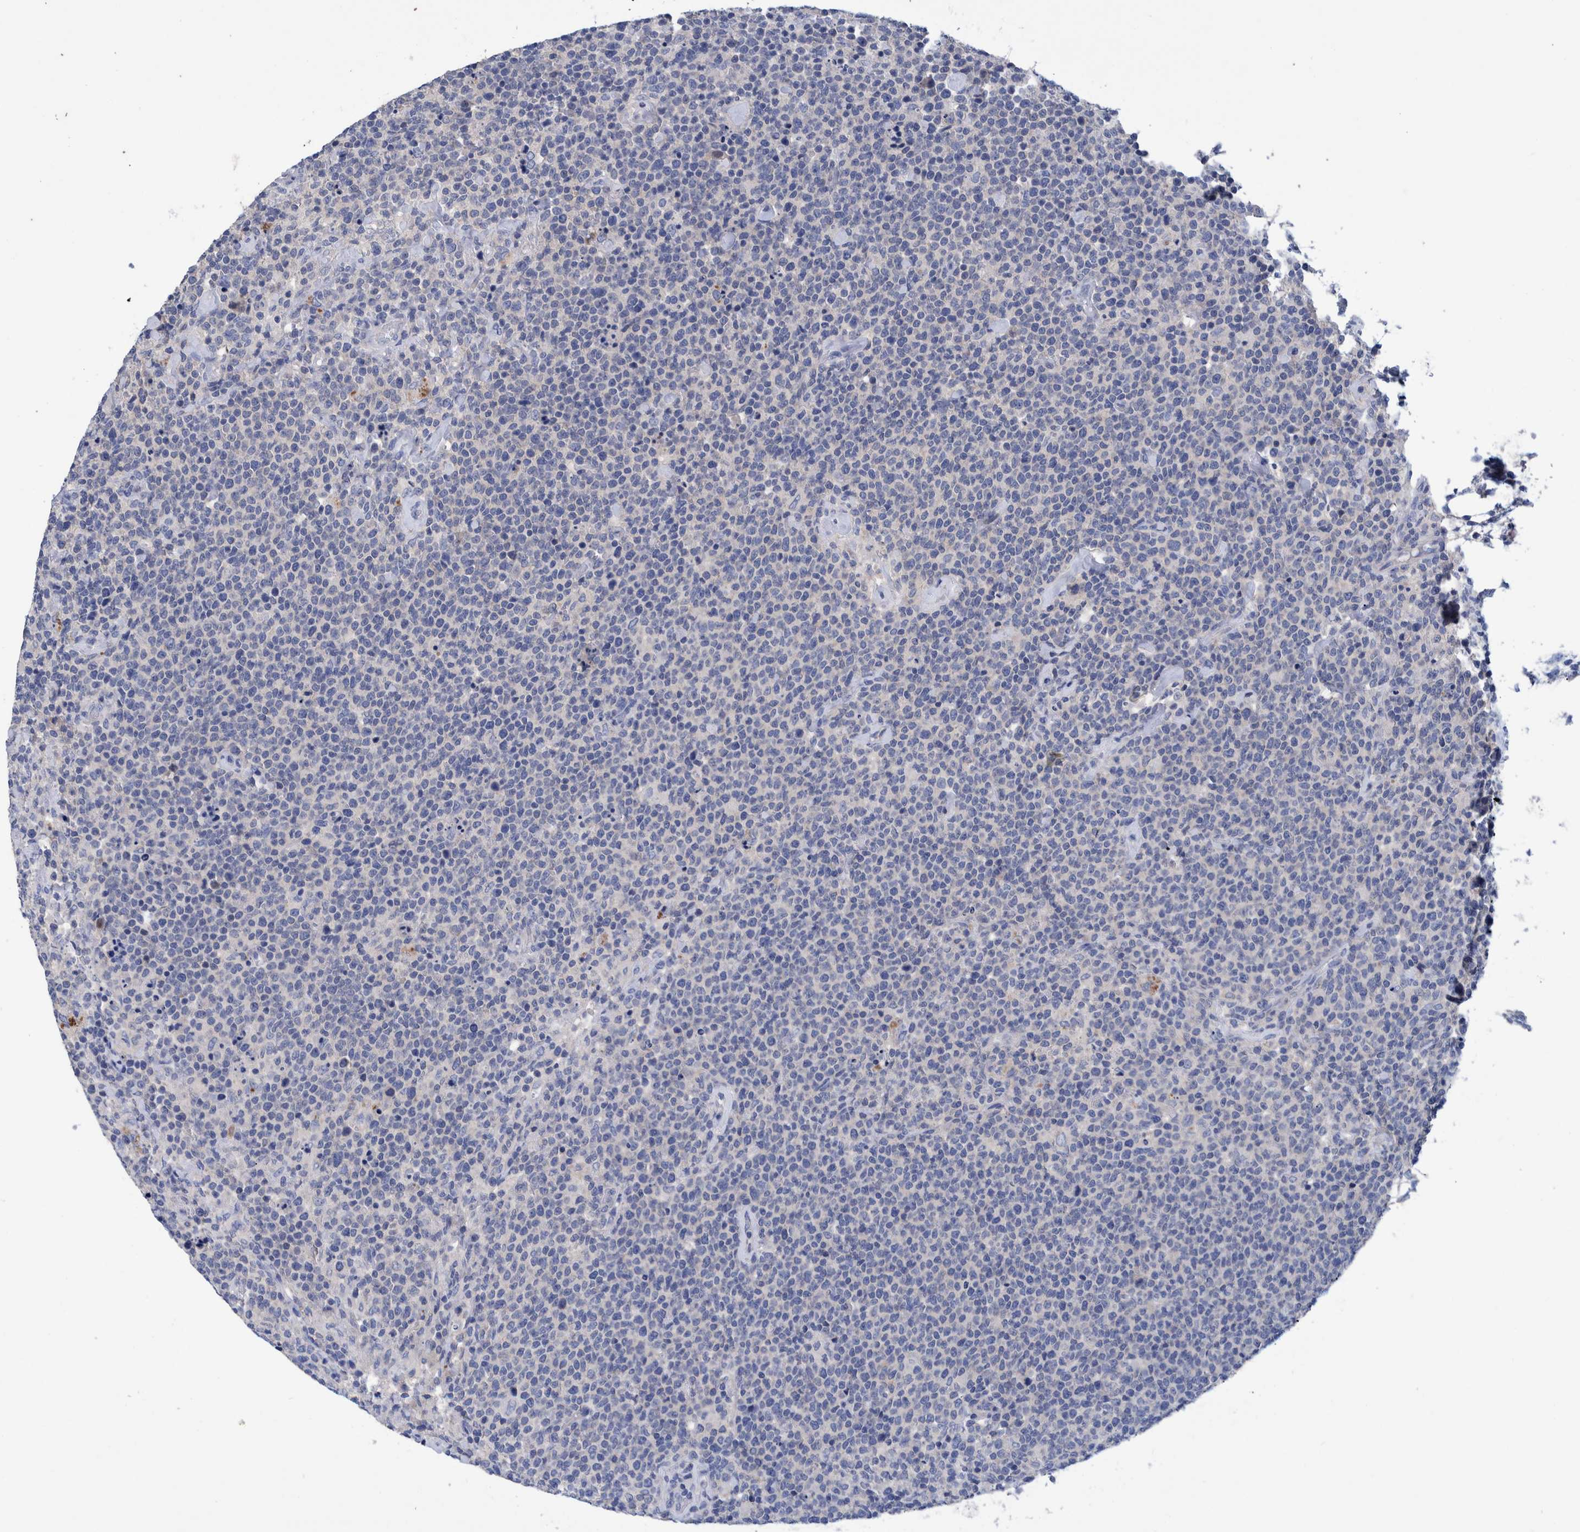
{"staining": {"intensity": "negative", "quantity": "none", "location": "none"}, "tissue": "lymphoma", "cell_type": "Tumor cells", "image_type": "cancer", "snomed": [{"axis": "morphology", "description": "Malignant lymphoma, non-Hodgkin's type, High grade"}, {"axis": "topography", "description": "Lymph node"}], "caption": "Image shows no protein expression in tumor cells of high-grade malignant lymphoma, non-Hodgkin's type tissue.", "gene": "MKS1", "patient": {"sex": "male", "age": 61}}